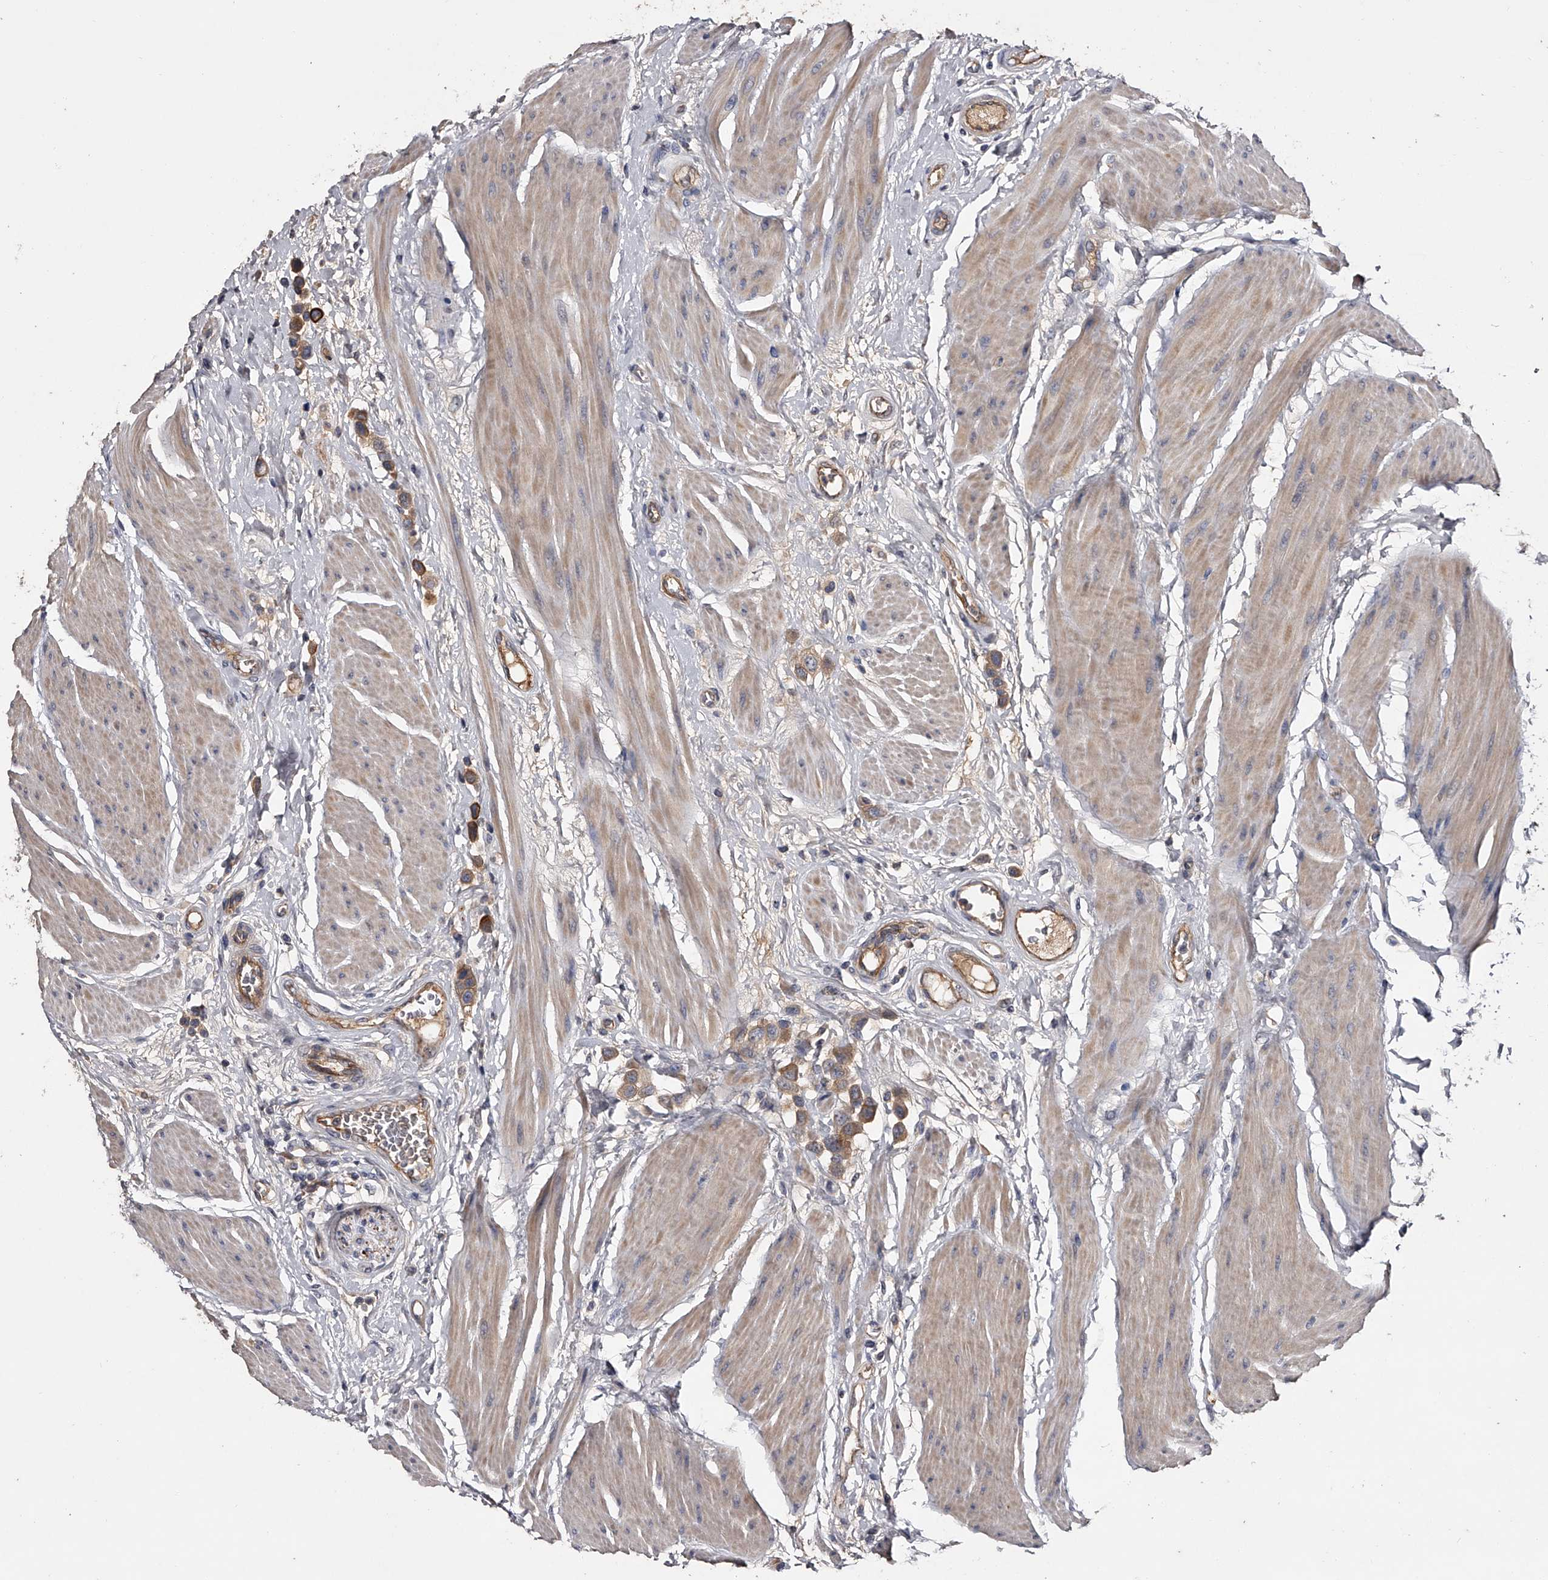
{"staining": {"intensity": "moderate", "quantity": ">75%", "location": "cytoplasmic/membranous"}, "tissue": "urothelial cancer", "cell_type": "Tumor cells", "image_type": "cancer", "snomed": [{"axis": "morphology", "description": "Urothelial carcinoma, High grade"}, {"axis": "topography", "description": "Urinary bladder"}], "caption": "Immunohistochemical staining of human urothelial cancer shows medium levels of moderate cytoplasmic/membranous expression in approximately >75% of tumor cells.", "gene": "MDN1", "patient": {"sex": "male", "age": 50}}